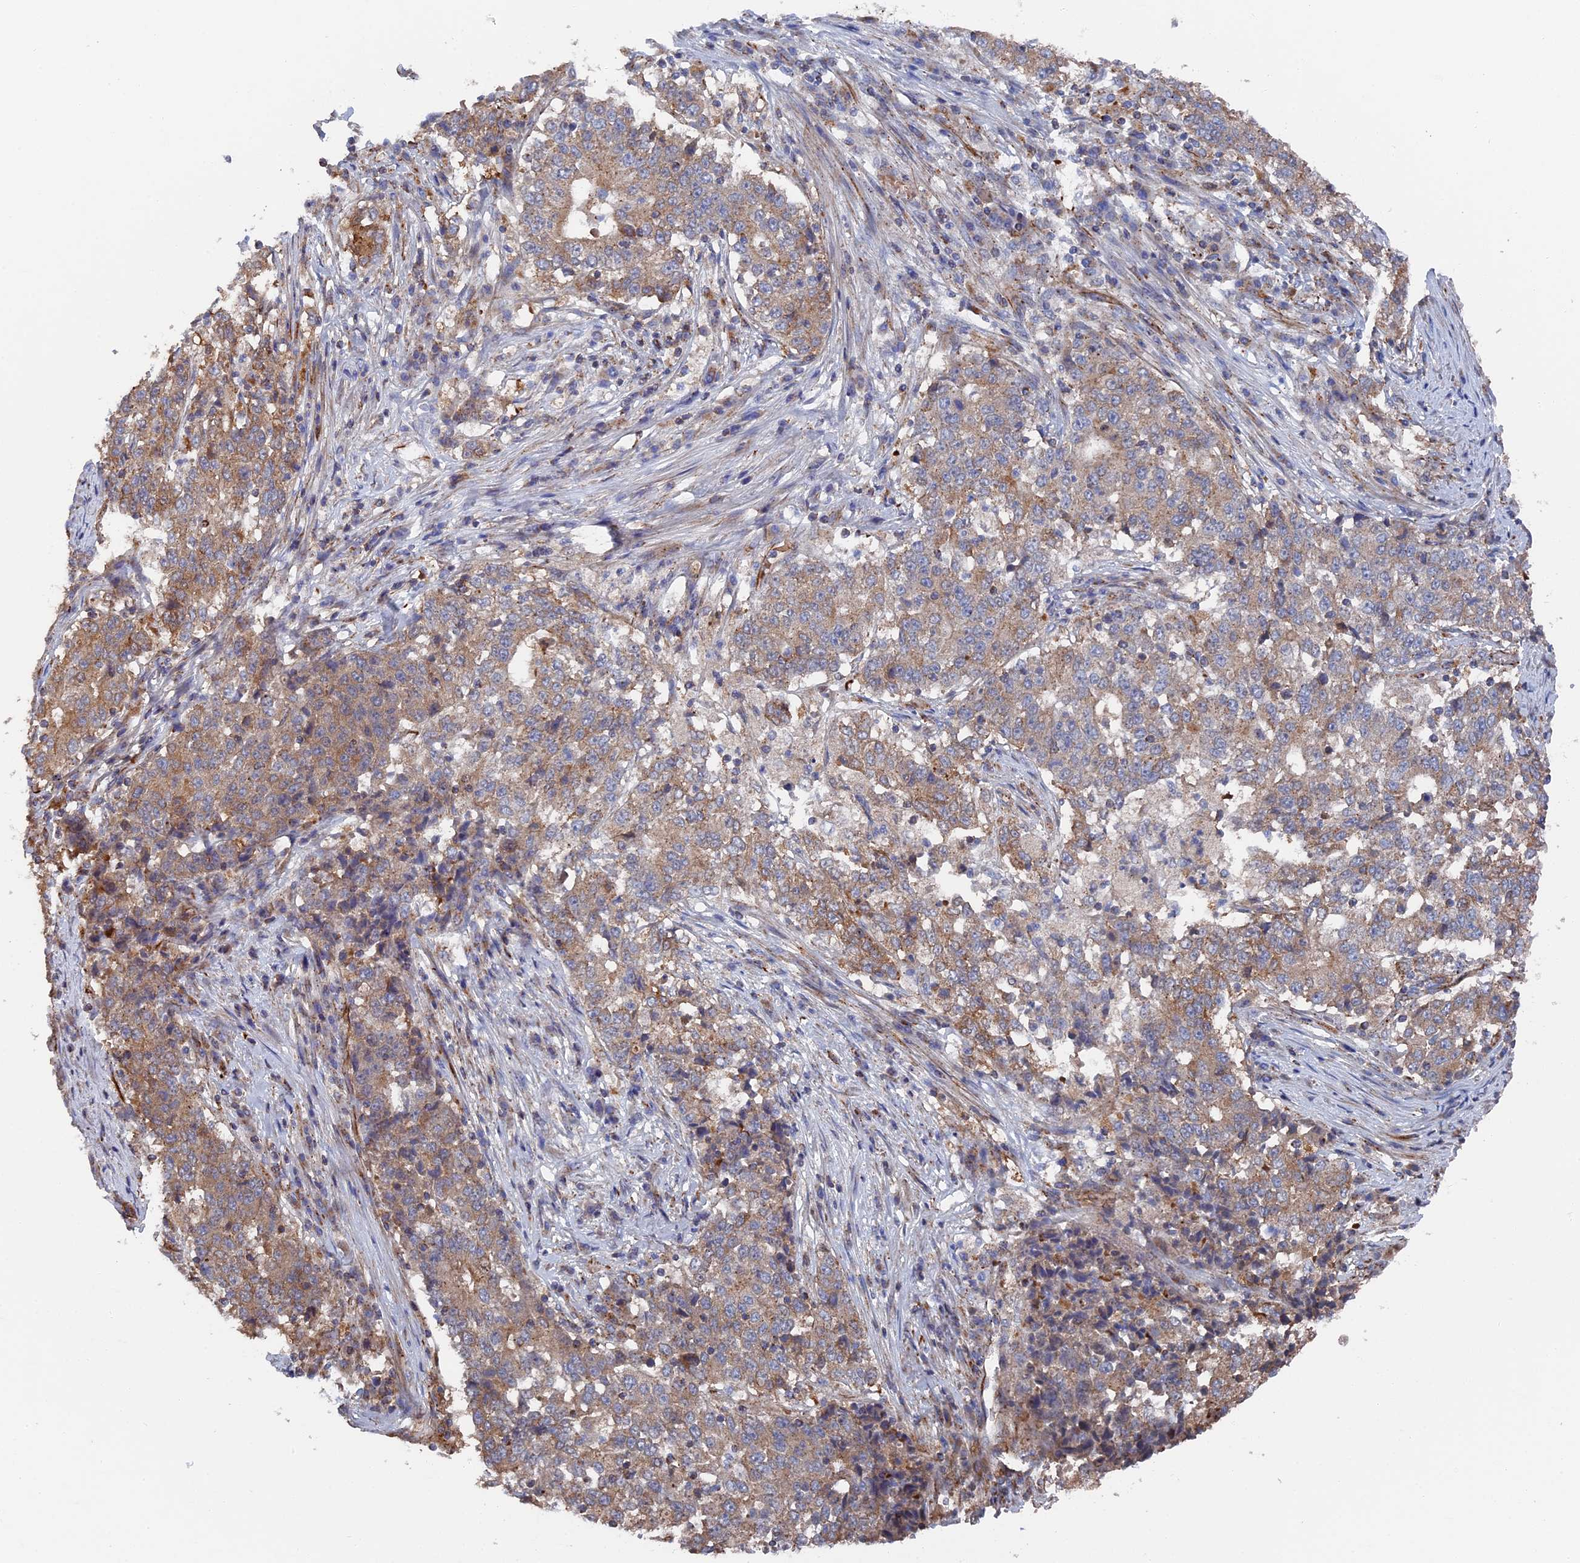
{"staining": {"intensity": "moderate", "quantity": ">75%", "location": "cytoplasmic/membranous"}, "tissue": "stomach cancer", "cell_type": "Tumor cells", "image_type": "cancer", "snomed": [{"axis": "morphology", "description": "Adenocarcinoma, NOS"}, {"axis": "topography", "description": "Stomach"}], "caption": "Stomach adenocarcinoma tissue demonstrates moderate cytoplasmic/membranous positivity in about >75% of tumor cells, visualized by immunohistochemistry. (DAB = brown stain, brightfield microscopy at high magnification).", "gene": "SMG9", "patient": {"sex": "male", "age": 59}}